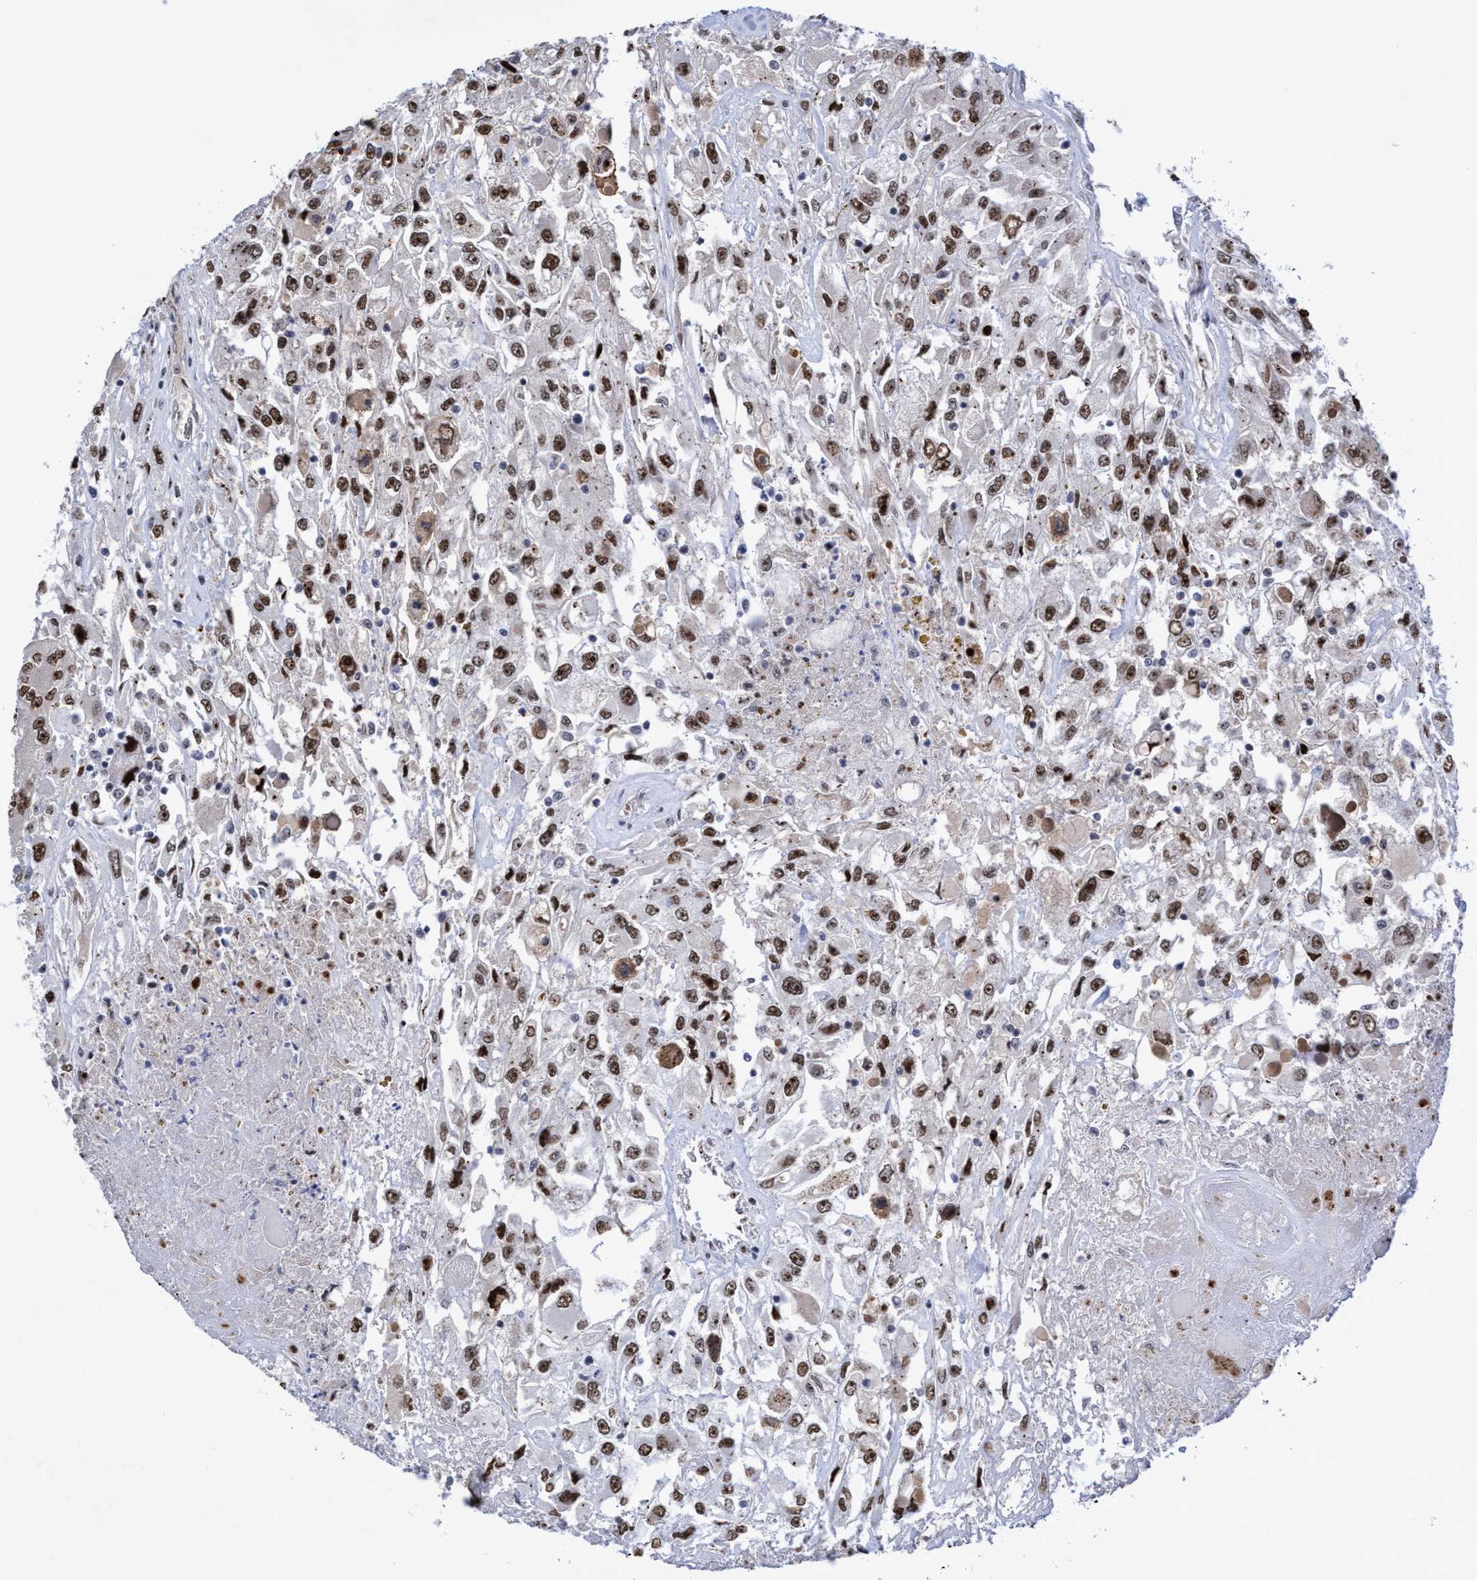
{"staining": {"intensity": "strong", "quantity": ">75%", "location": "nuclear"}, "tissue": "renal cancer", "cell_type": "Tumor cells", "image_type": "cancer", "snomed": [{"axis": "morphology", "description": "Adenocarcinoma, NOS"}, {"axis": "topography", "description": "Kidney"}], "caption": "Immunohistochemistry (IHC) (DAB (3,3'-diaminobenzidine)) staining of renal adenocarcinoma displays strong nuclear protein staining in approximately >75% of tumor cells.", "gene": "EFCAB10", "patient": {"sex": "female", "age": 52}}